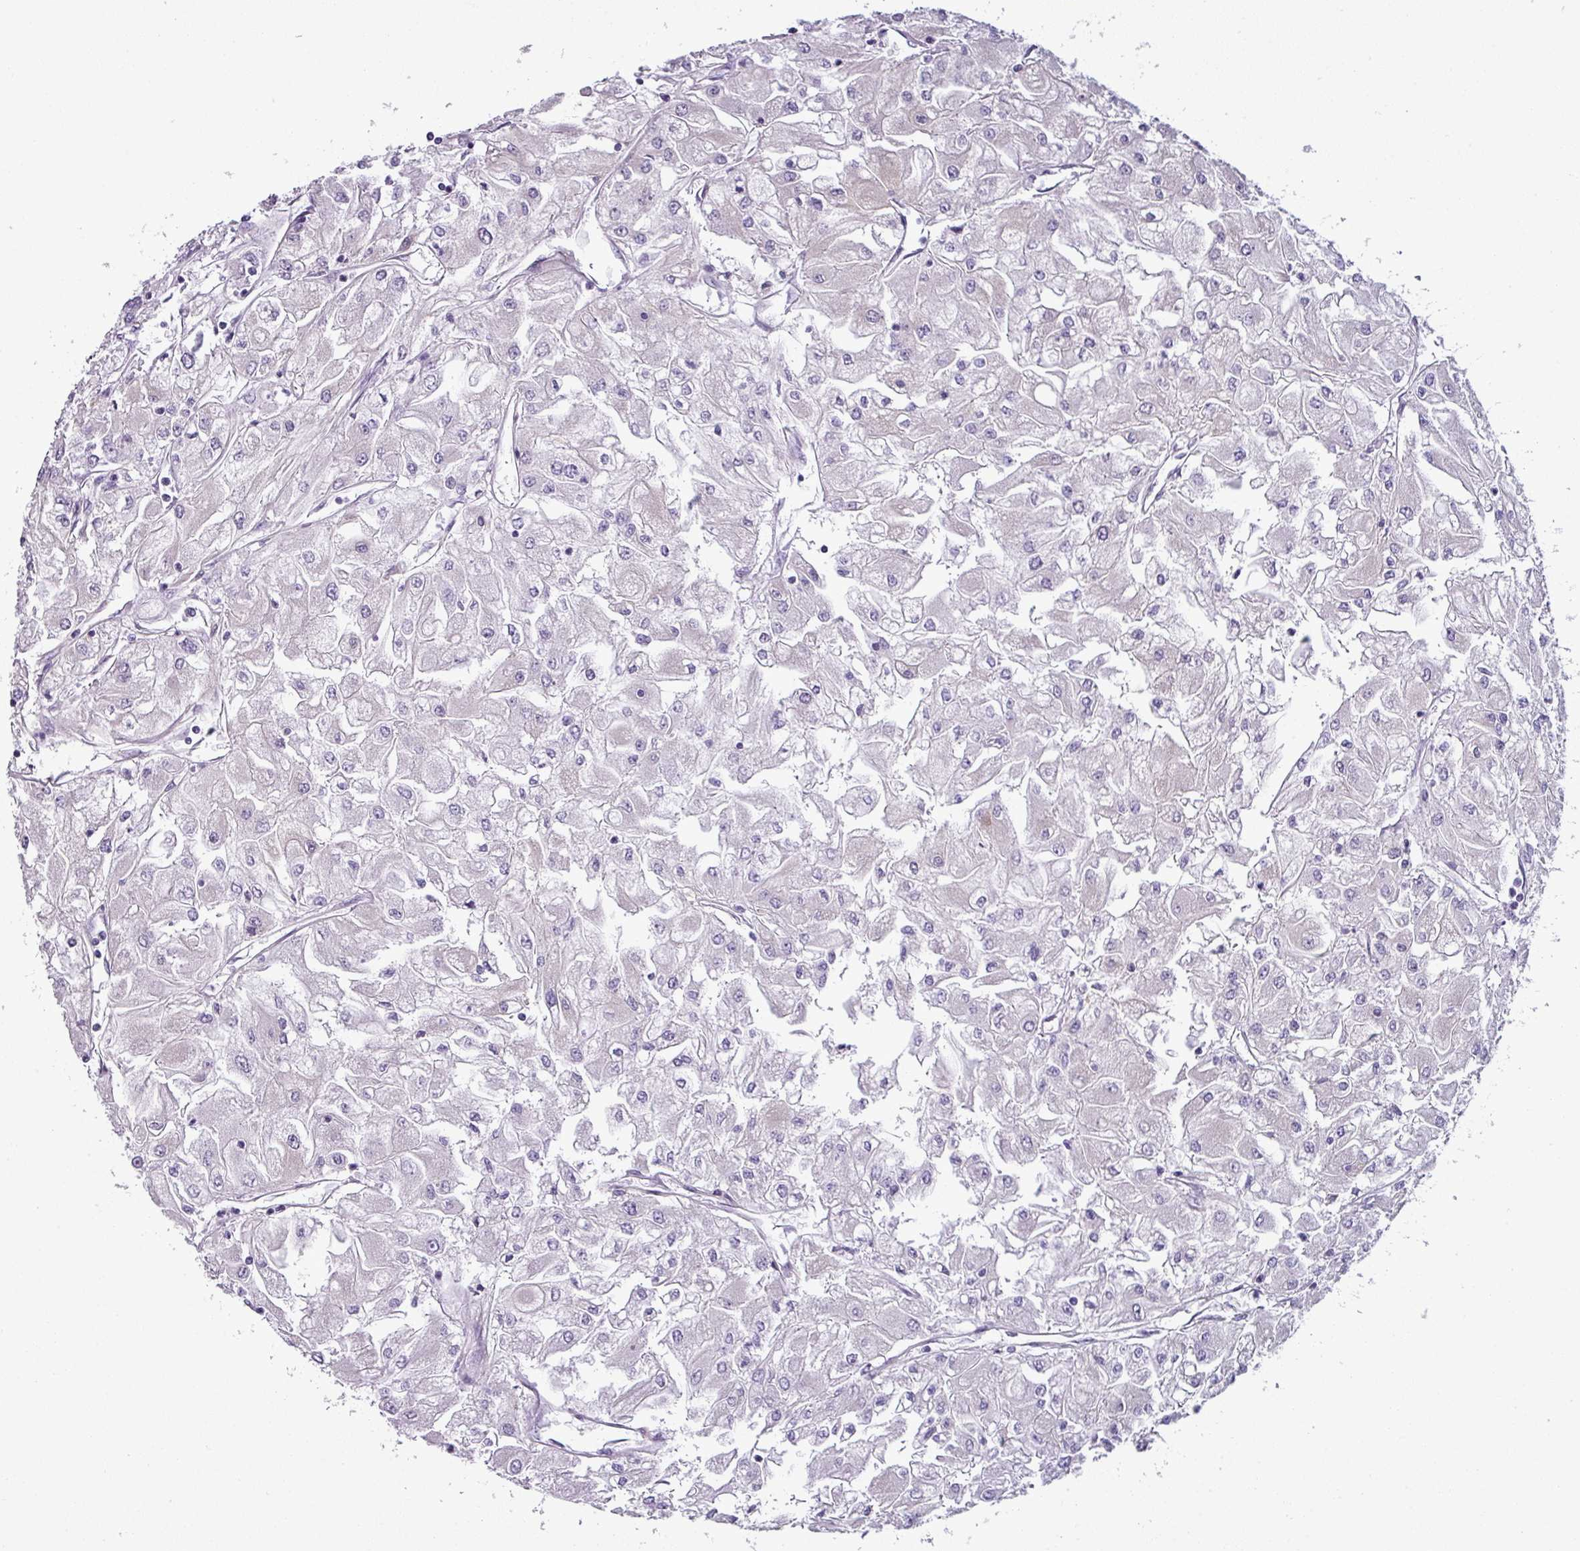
{"staining": {"intensity": "negative", "quantity": "none", "location": "none"}, "tissue": "renal cancer", "cell_type": "Tumor cells", "image_type": "cancer", "snomed": [{"axis": "morphology", "description": "Adenocarcinoma, NOS"}, {"axis": "topography", "description": "Kidney"}], "caption": "Human renal adenocarcinoma stained for a protein using immunohistochemistry (IHC) reveals no expression in tumor cells.", "gene": "TOR1AIP2", "patient": {"sex": "male", "age": 80}}